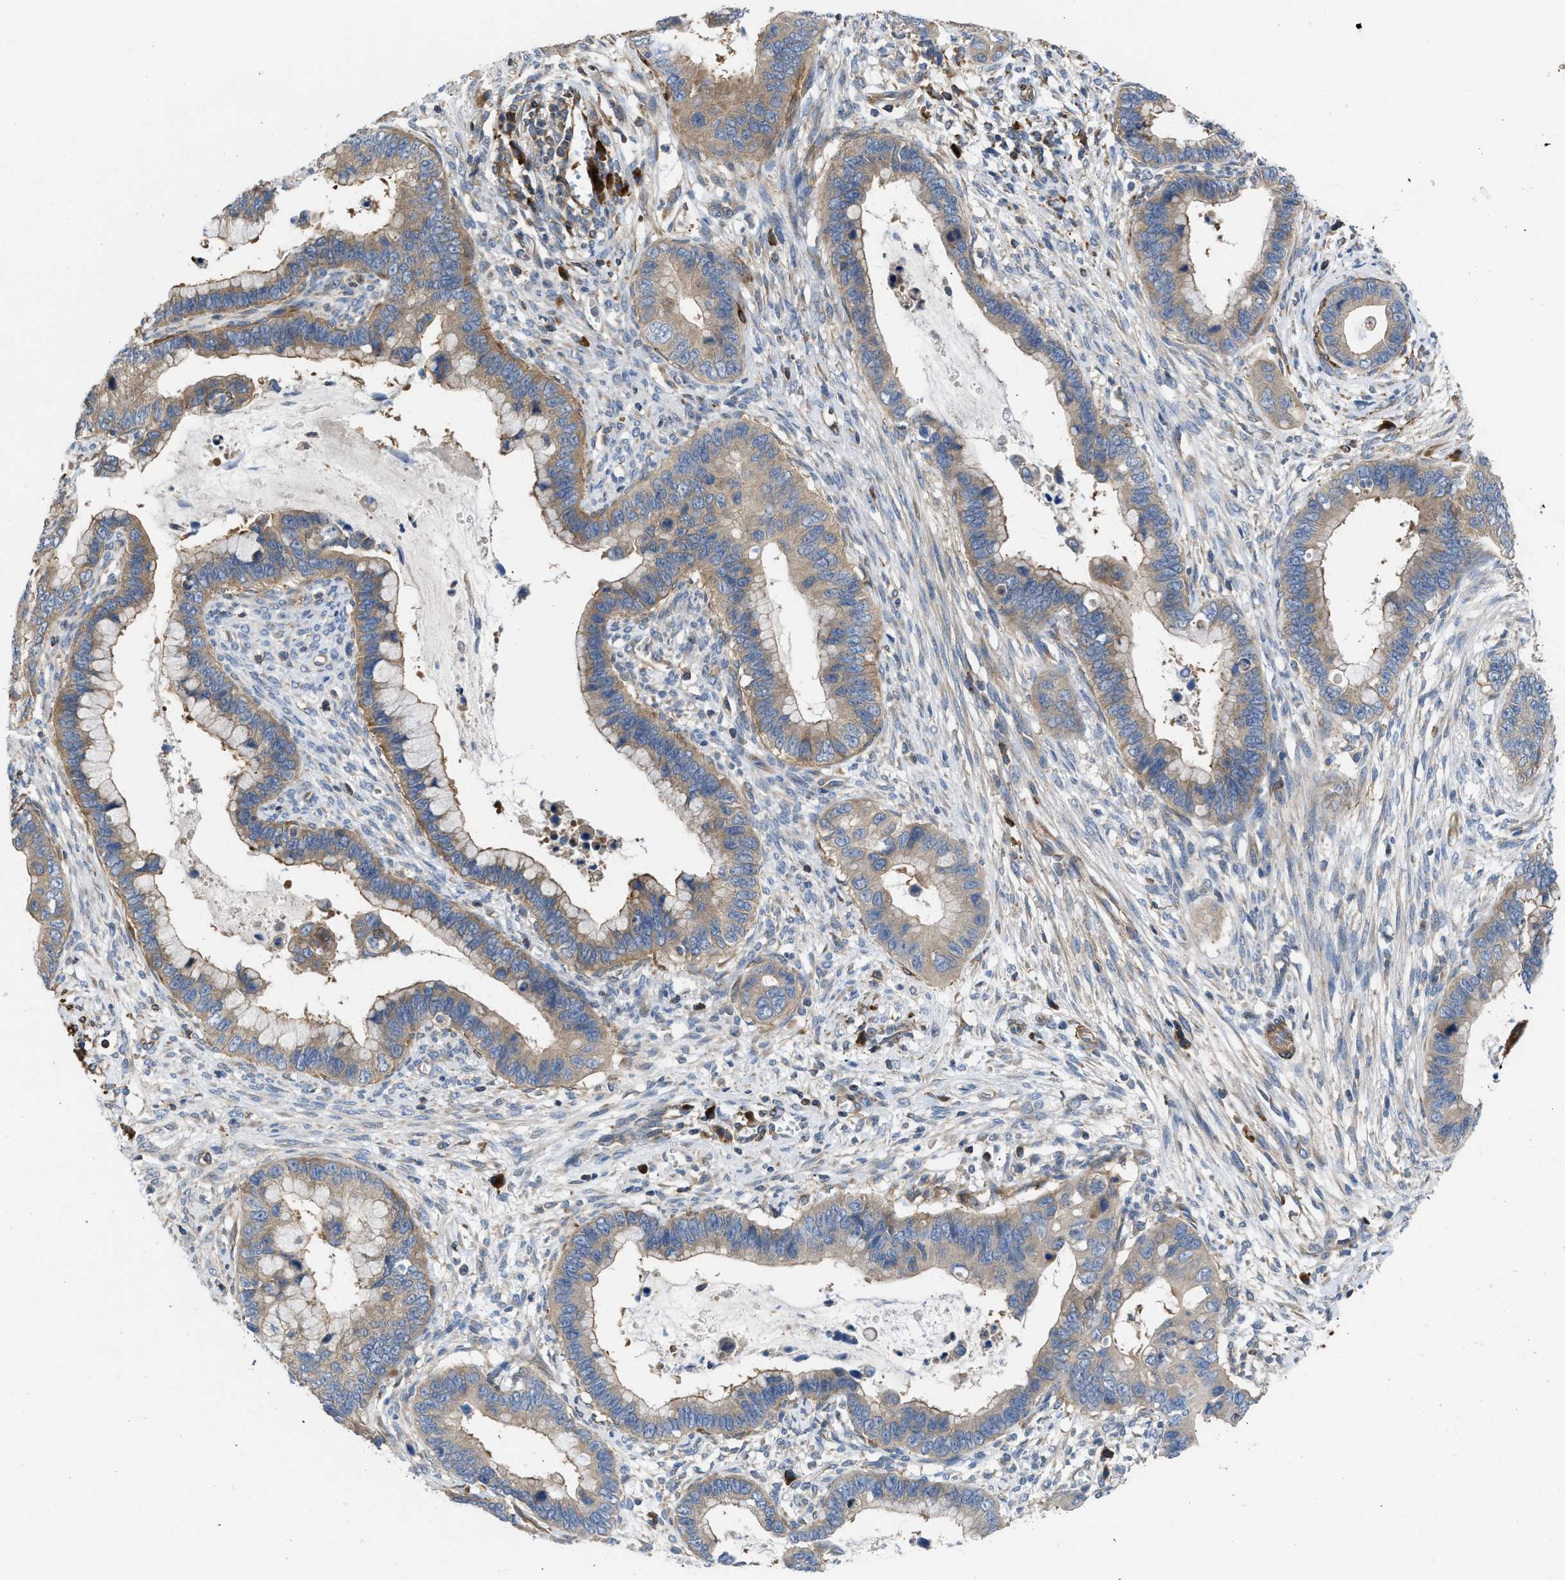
{"staining": {"intensity": "moderate", "quantity": ">75%", "location": "cytoplasmic/membranous"}, "tissue": "cervical cancer", "cell_type": "Tumor cells", "image_type": "cancer", "snomed": [{"axis": "morphology", "description": "Adenocarcinoma, NOS"}, {"axis": "topography", "description": "Cervix"}], "caption": "Cervical adenocarcinoma stained with DAB IHC reveals medium levels of moderate cytoplasmic/membranous expression in about >75% of tumor cells.", "gene": "CHKB", "patient": {"sex": "female", "age": 44}}